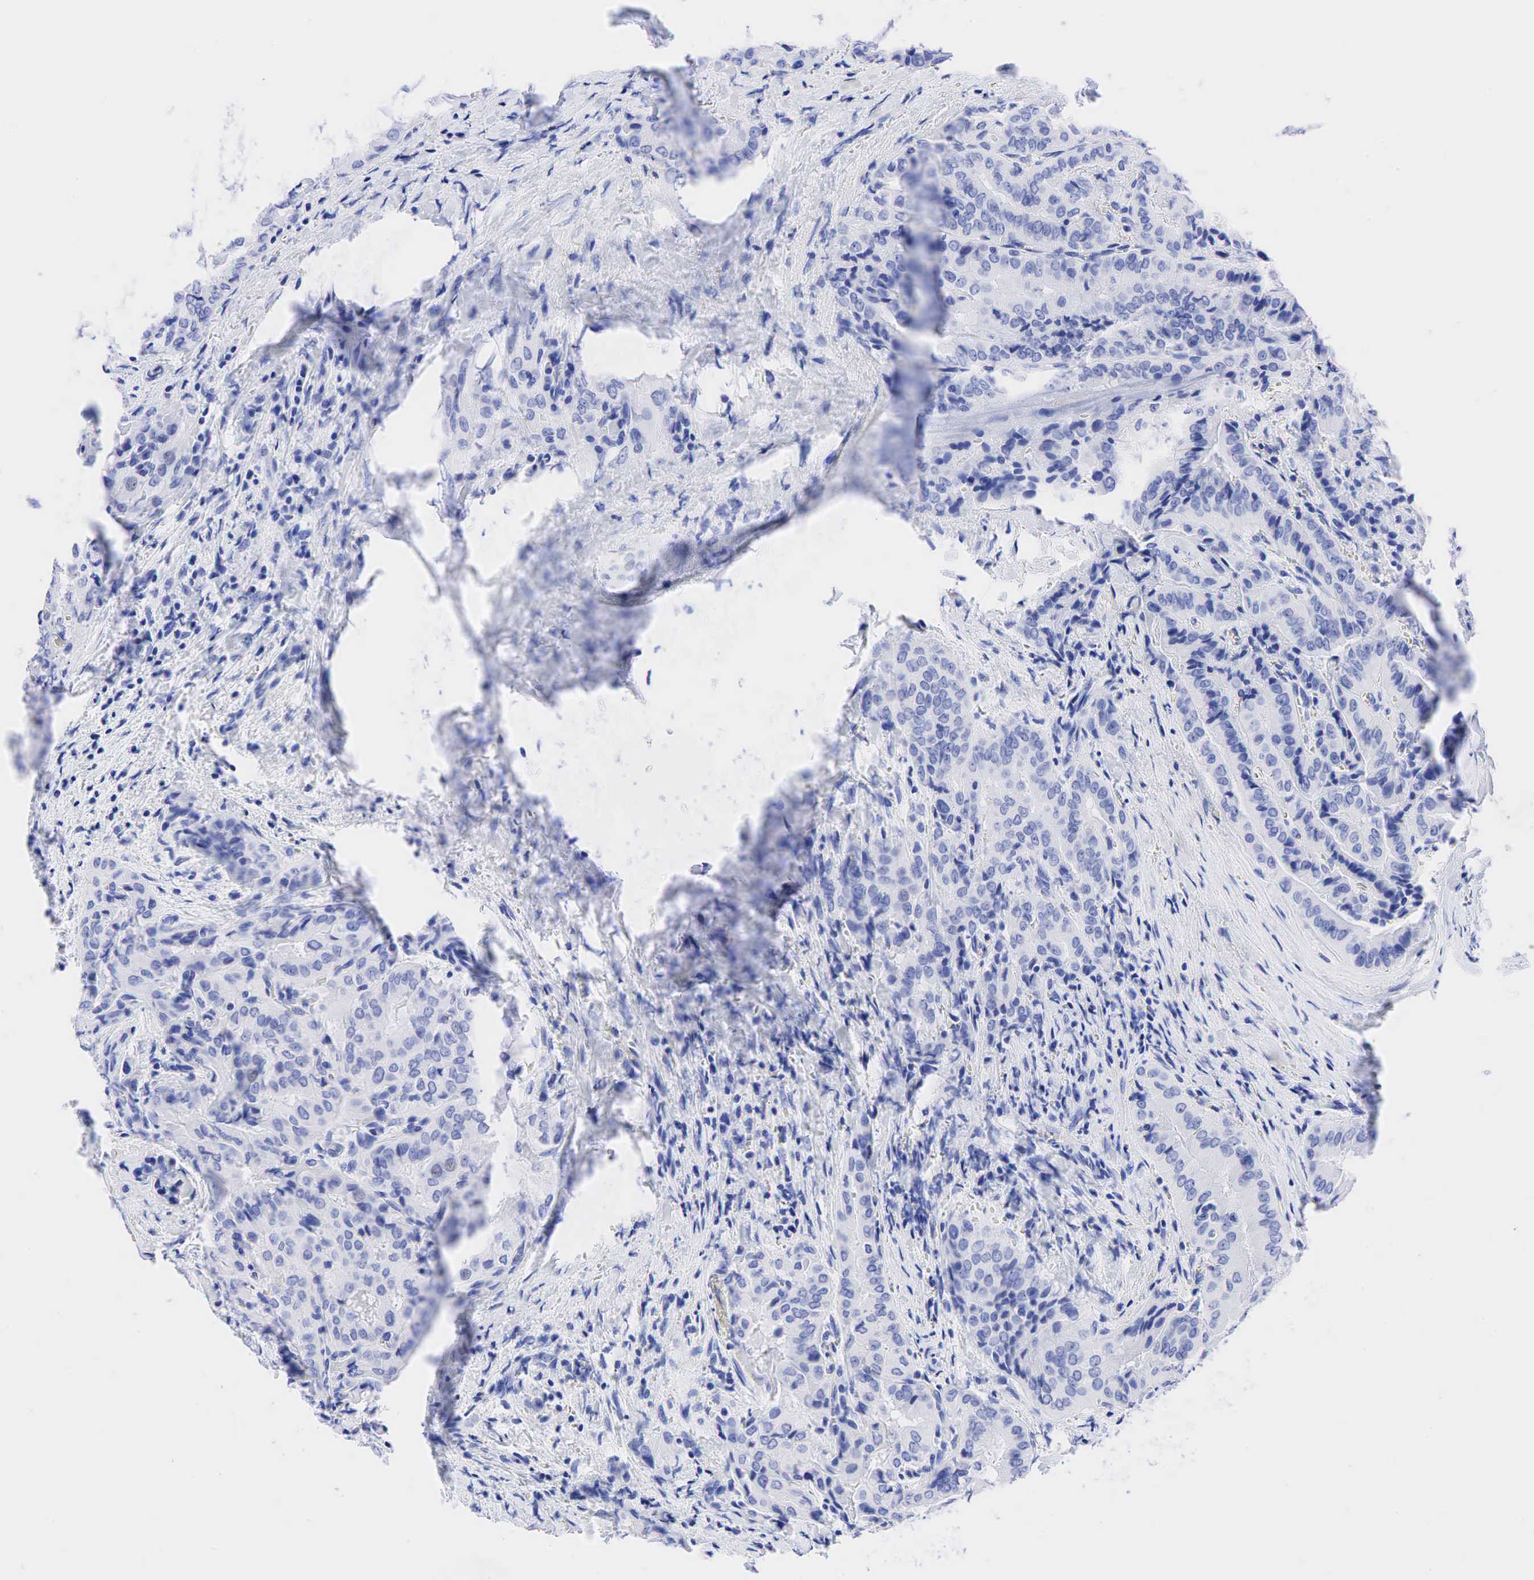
{"staining": {"intensity": "negative", "quantity": "none", "location": "none"}, "tissue": "thyroid cancer", "cell_type": "Tumor cells", "image_type": "cancer", "snomed": [{"axis": "morphology", "description": "Papillary adenocarcinoma, NOS"}, {"axis": "topography", "description": "Thyroid gland"}], "caption": "This is an immunohistochemistry (IHC) photomicrograph of human thyroid papillary adenocarcinoma. There is no positivity in tumor cells.", "gene": "CEACAM5", "patient": {"sex": "female", "age": 71}}